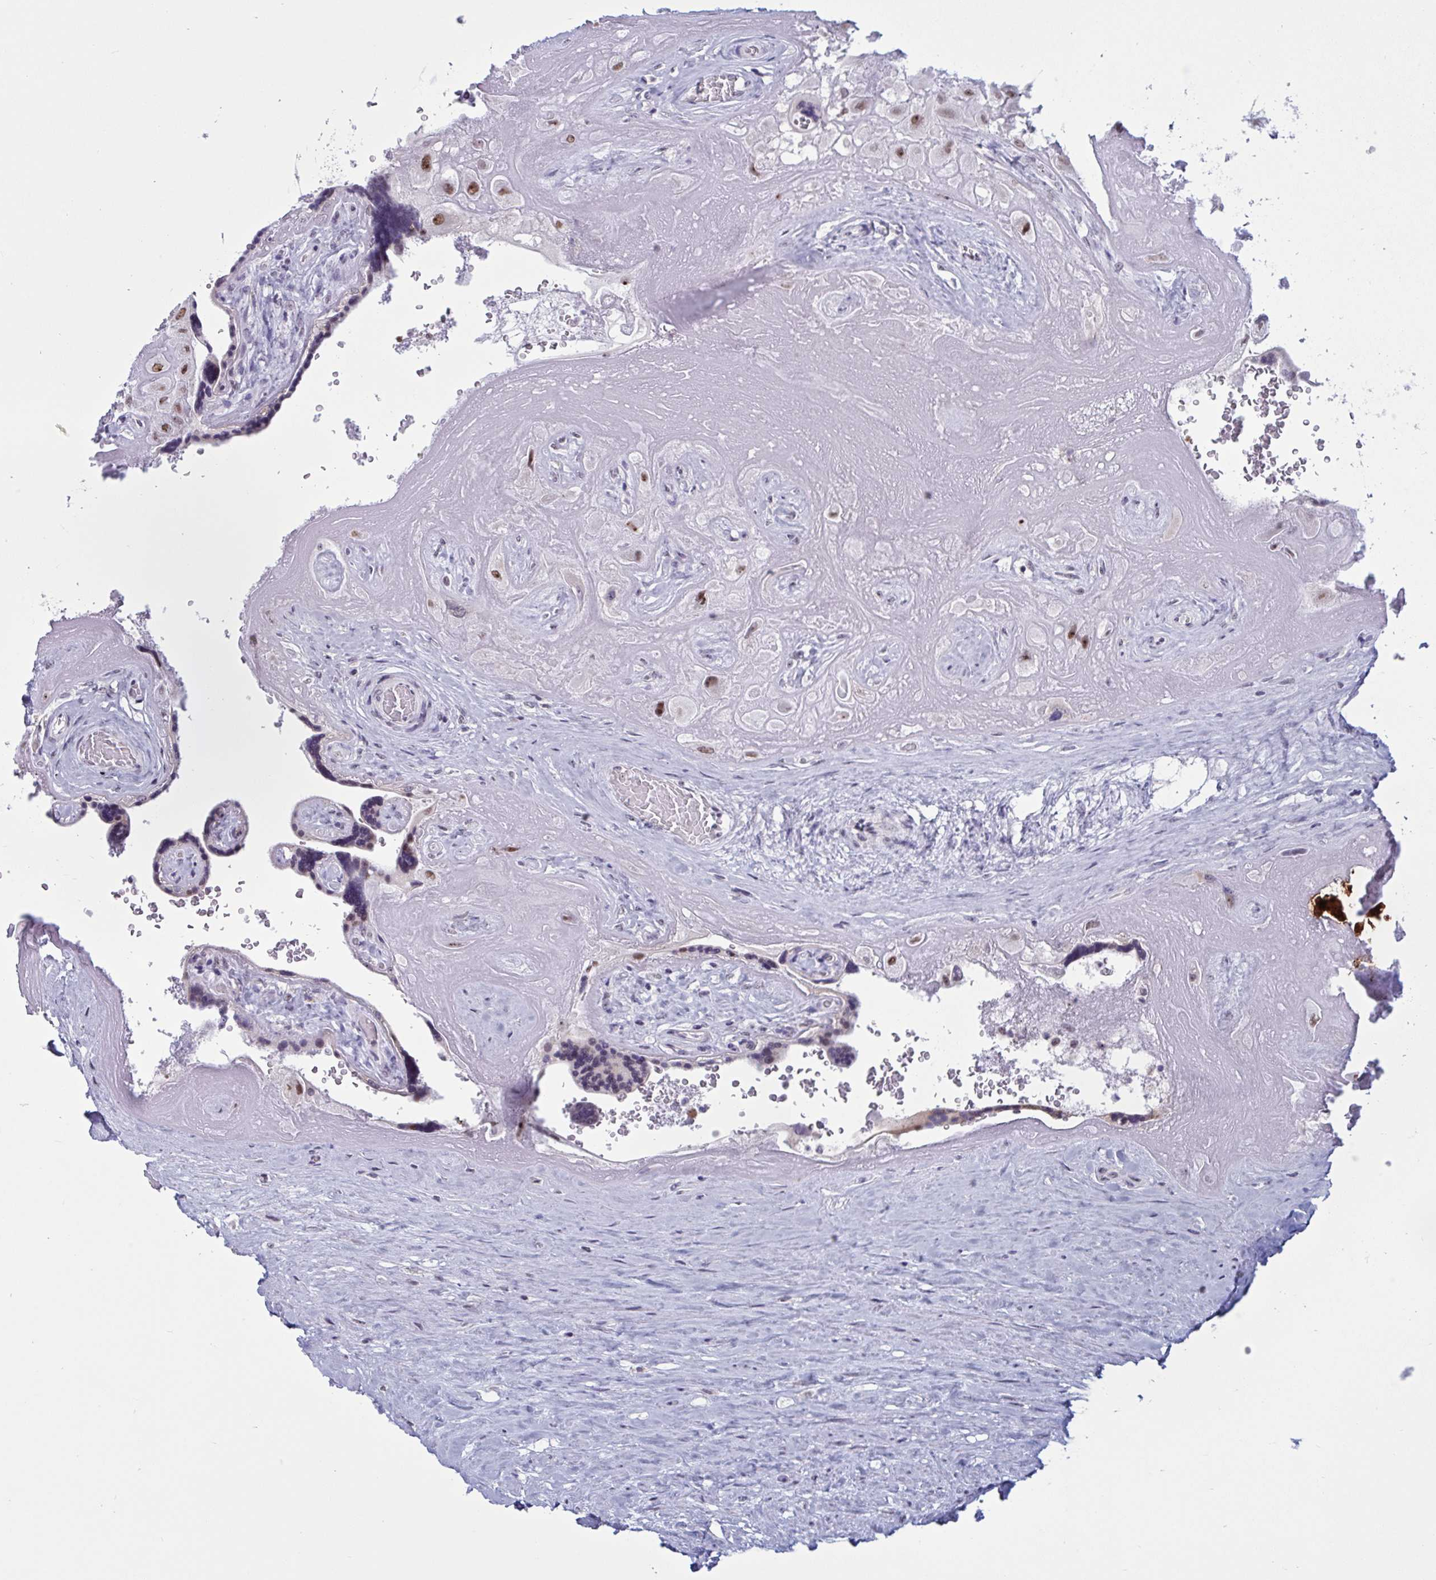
{"staining": {"intensity": "moderate", "quantity": ">75%", "location": "nuclear"}, "tissue": "placenta", "cell_type": "Decidual cells", "image_type": "normal", "snomed": [{"axis": "morphology", "description": "Normal tissue, NOS"}, {"axis": "topography", "description": "Placenta"}], "caption": "This micrograph reveals unremarkable placenta stained with immunohistochemistry (IHC) to label a protein in brown. The nuclear of decidual cells show moderate positivity for the protein. Nuclei are counter-stained blue.", "gene": "TGM6", "patient": {"sex": "female", "age": 32}}